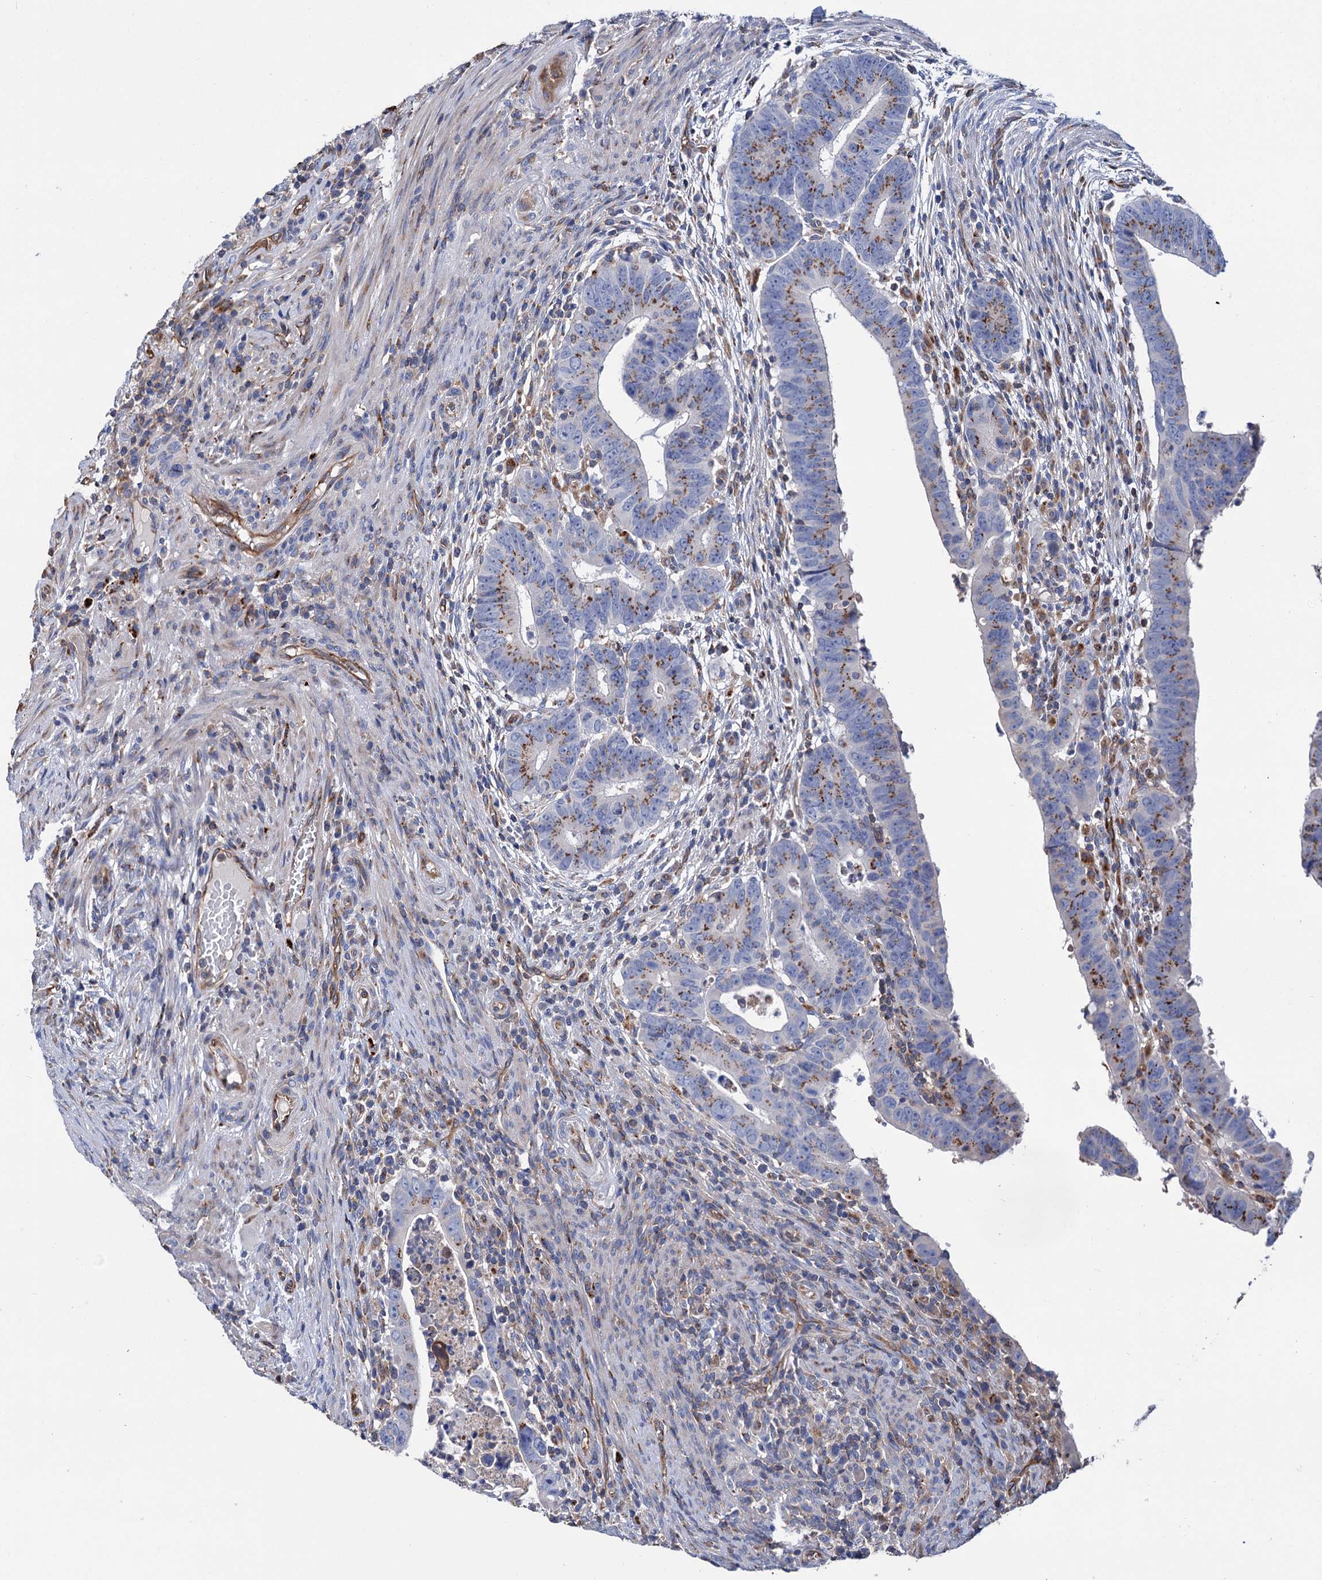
{"staining": {"intensity": "moderate", "quantity": ">75%", "location": "cytoplasmic/membranous"}, "tissue": "colorectal cancer", "cell_type": "Tumor cells", "image_type": "cancer", "snomed": [{"axis": "morphology", "description": "Normal tissue, NOS"}, {"axis": "morphology", "description": "Adenocarcinoma, NOS"}, {"axis": "topography", "description": "Rectum"}], "caption": "A brown stain shows moderate cytoplasmic/membranous positivity of a protein in human colorectal cancer (adenocarcinoma) tumor cells.", "gene": "SCPEP1", "patient": {"sex": "female", "age": 65}}